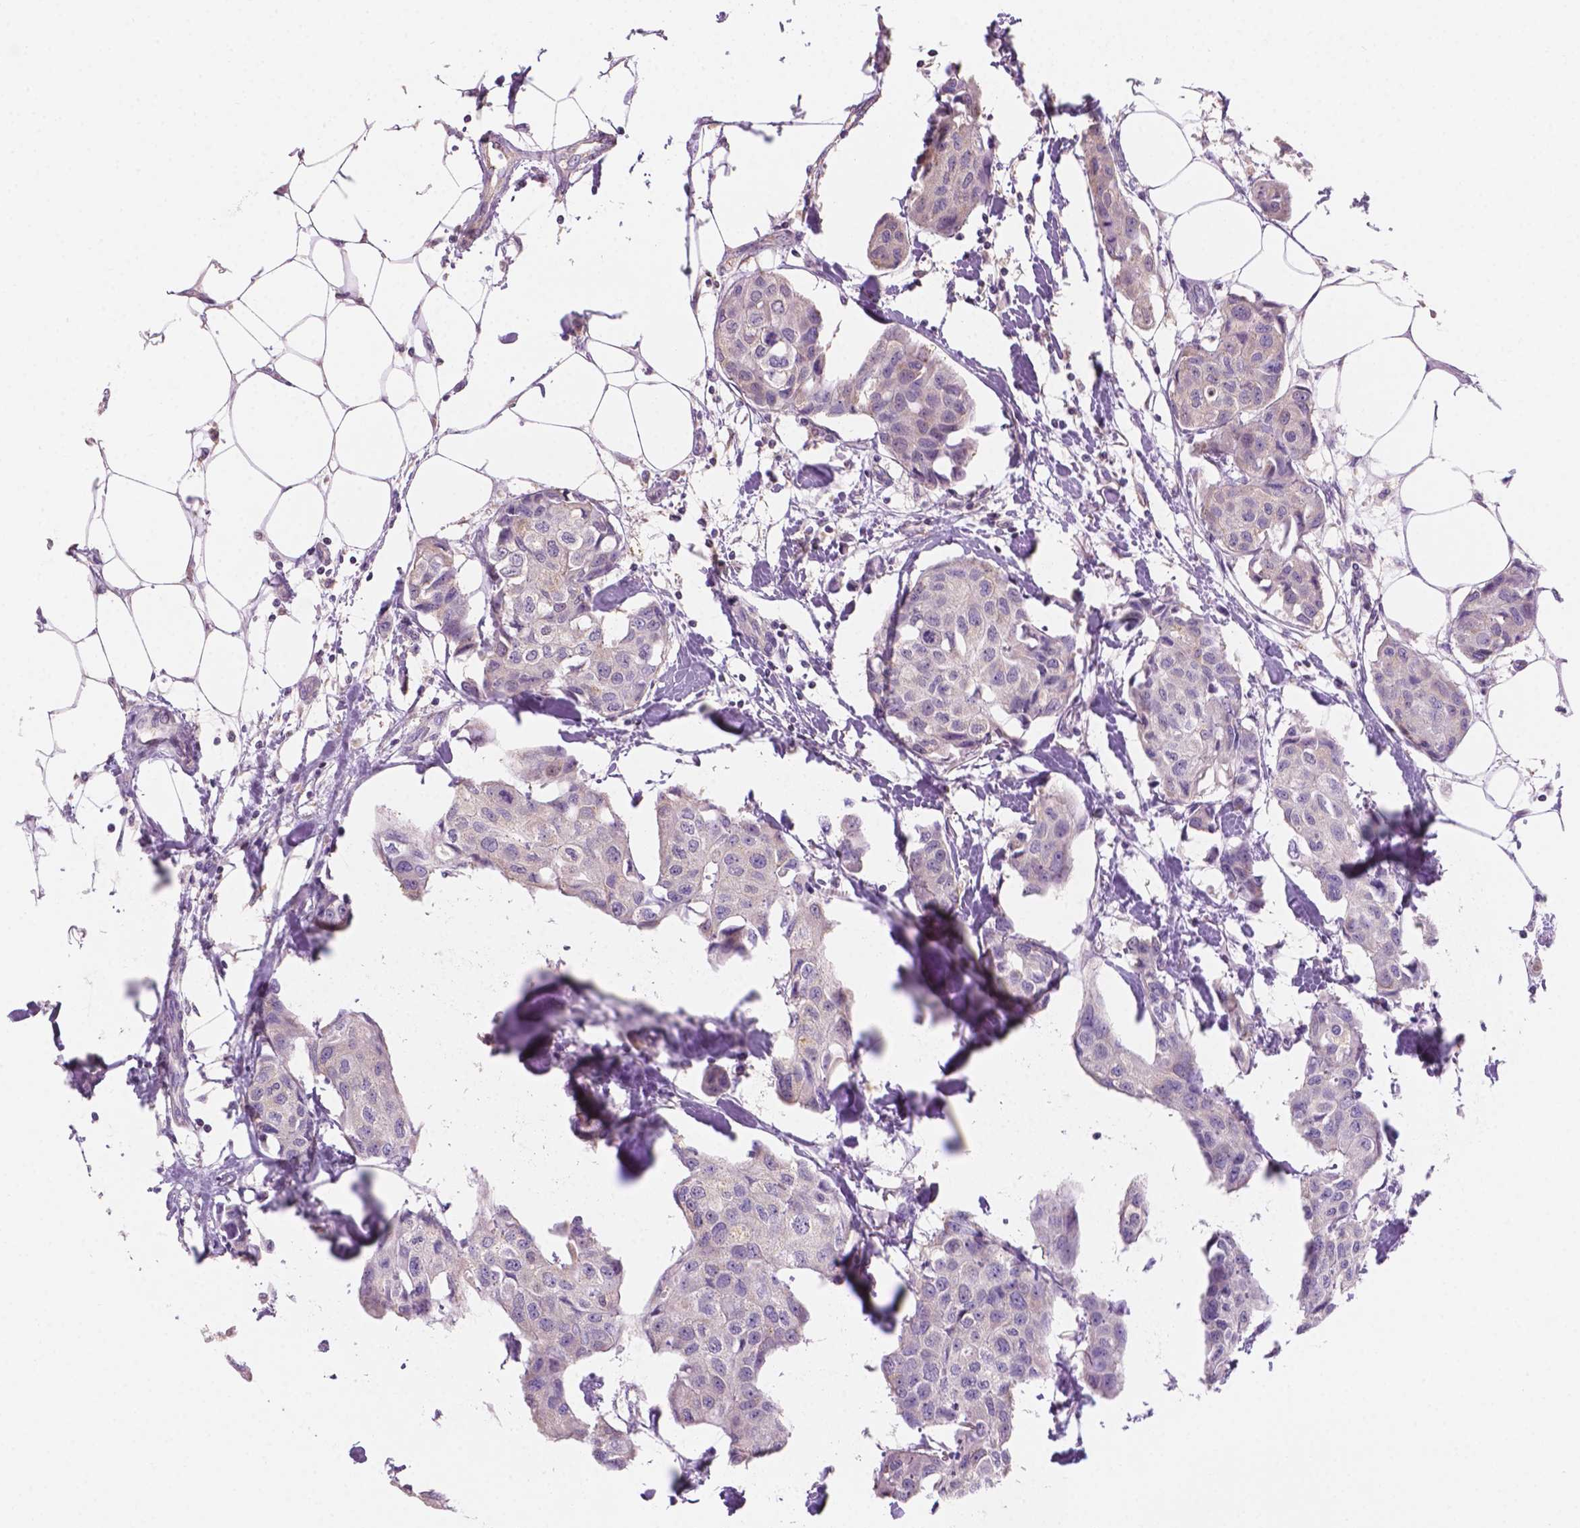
{"staining": {"intensity": "negative", "quantity": "none", "location": "none"}, "tissue": "breast cancer", "cell_type": "Tumor cells", "image_type": "cancer", "snomed": [{"axis": "morphology", "description": "Duct carcinoma"}, {"axis": "topography", "description": "Breast"}], "caption": "Immunohistochemistry (IHC) image of neoplastic tissue: human breast cancer (infiltrating ductal carcinoma) stained with DAB displays no significant protein positivity in tumor cells.", "gene": "SBSN", "patient": {"sex": "female", "age": 80}}